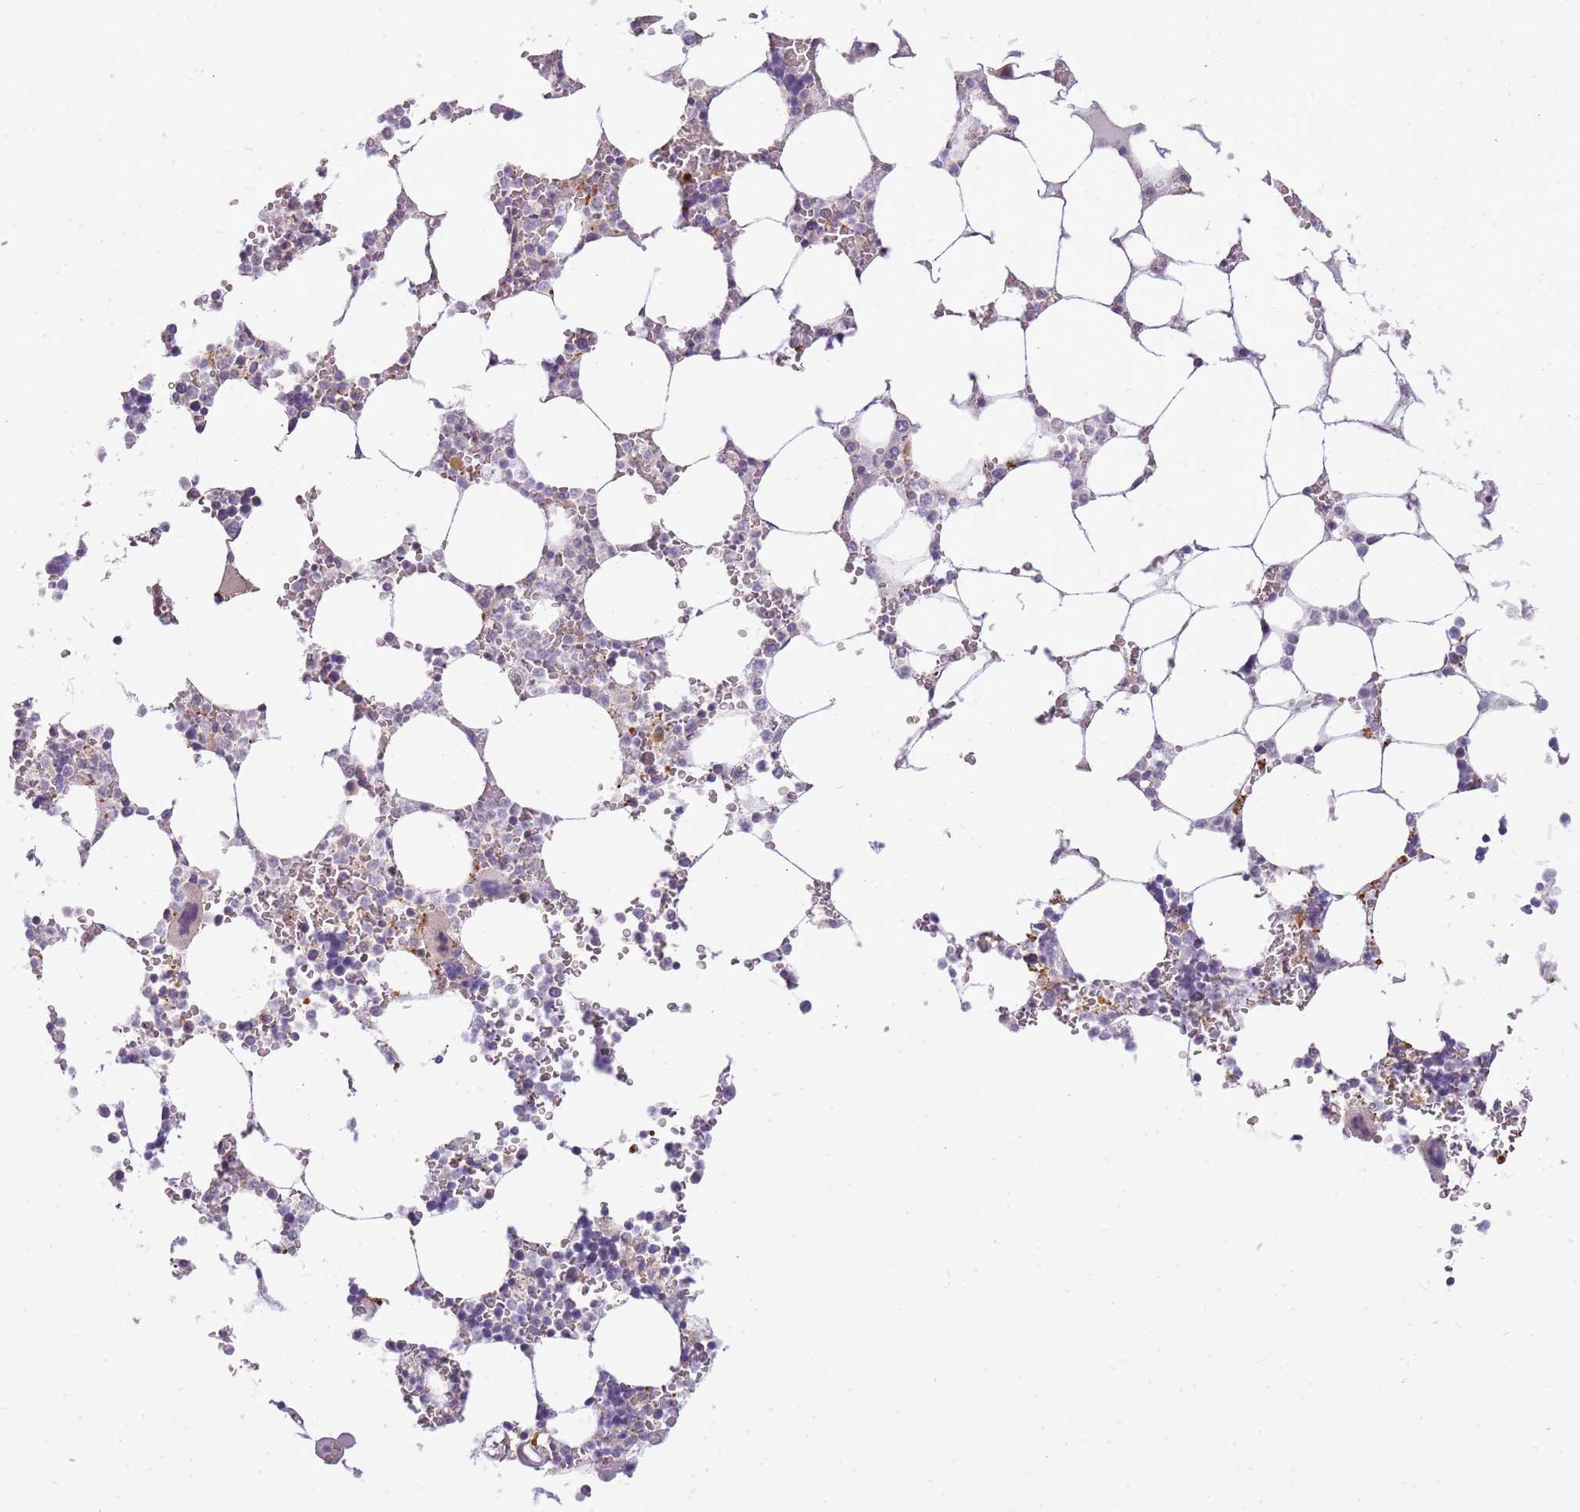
{"staining": {"intensity": "moderate", "quantity": "<25%", "location": "cytoplasmic/membranous"}, "tissue": "bone marrow", "cell_type": "Hematopoietic cells", "image_type": "normal", "snomed": [{"axis": "morphology", "description": "Normal tissue, NOS"}, {"axis": "topography", "description": "Bone marrow"}], "caption": "Immunohistochemical staining of normal bone marrow displays <25% levels of moderate cytoplasmic/membranous protein positivity in approximately <25% of hematopoietic cells.", "gene": "CAPN7", "patient": {"sex": "male", "age": 64}}